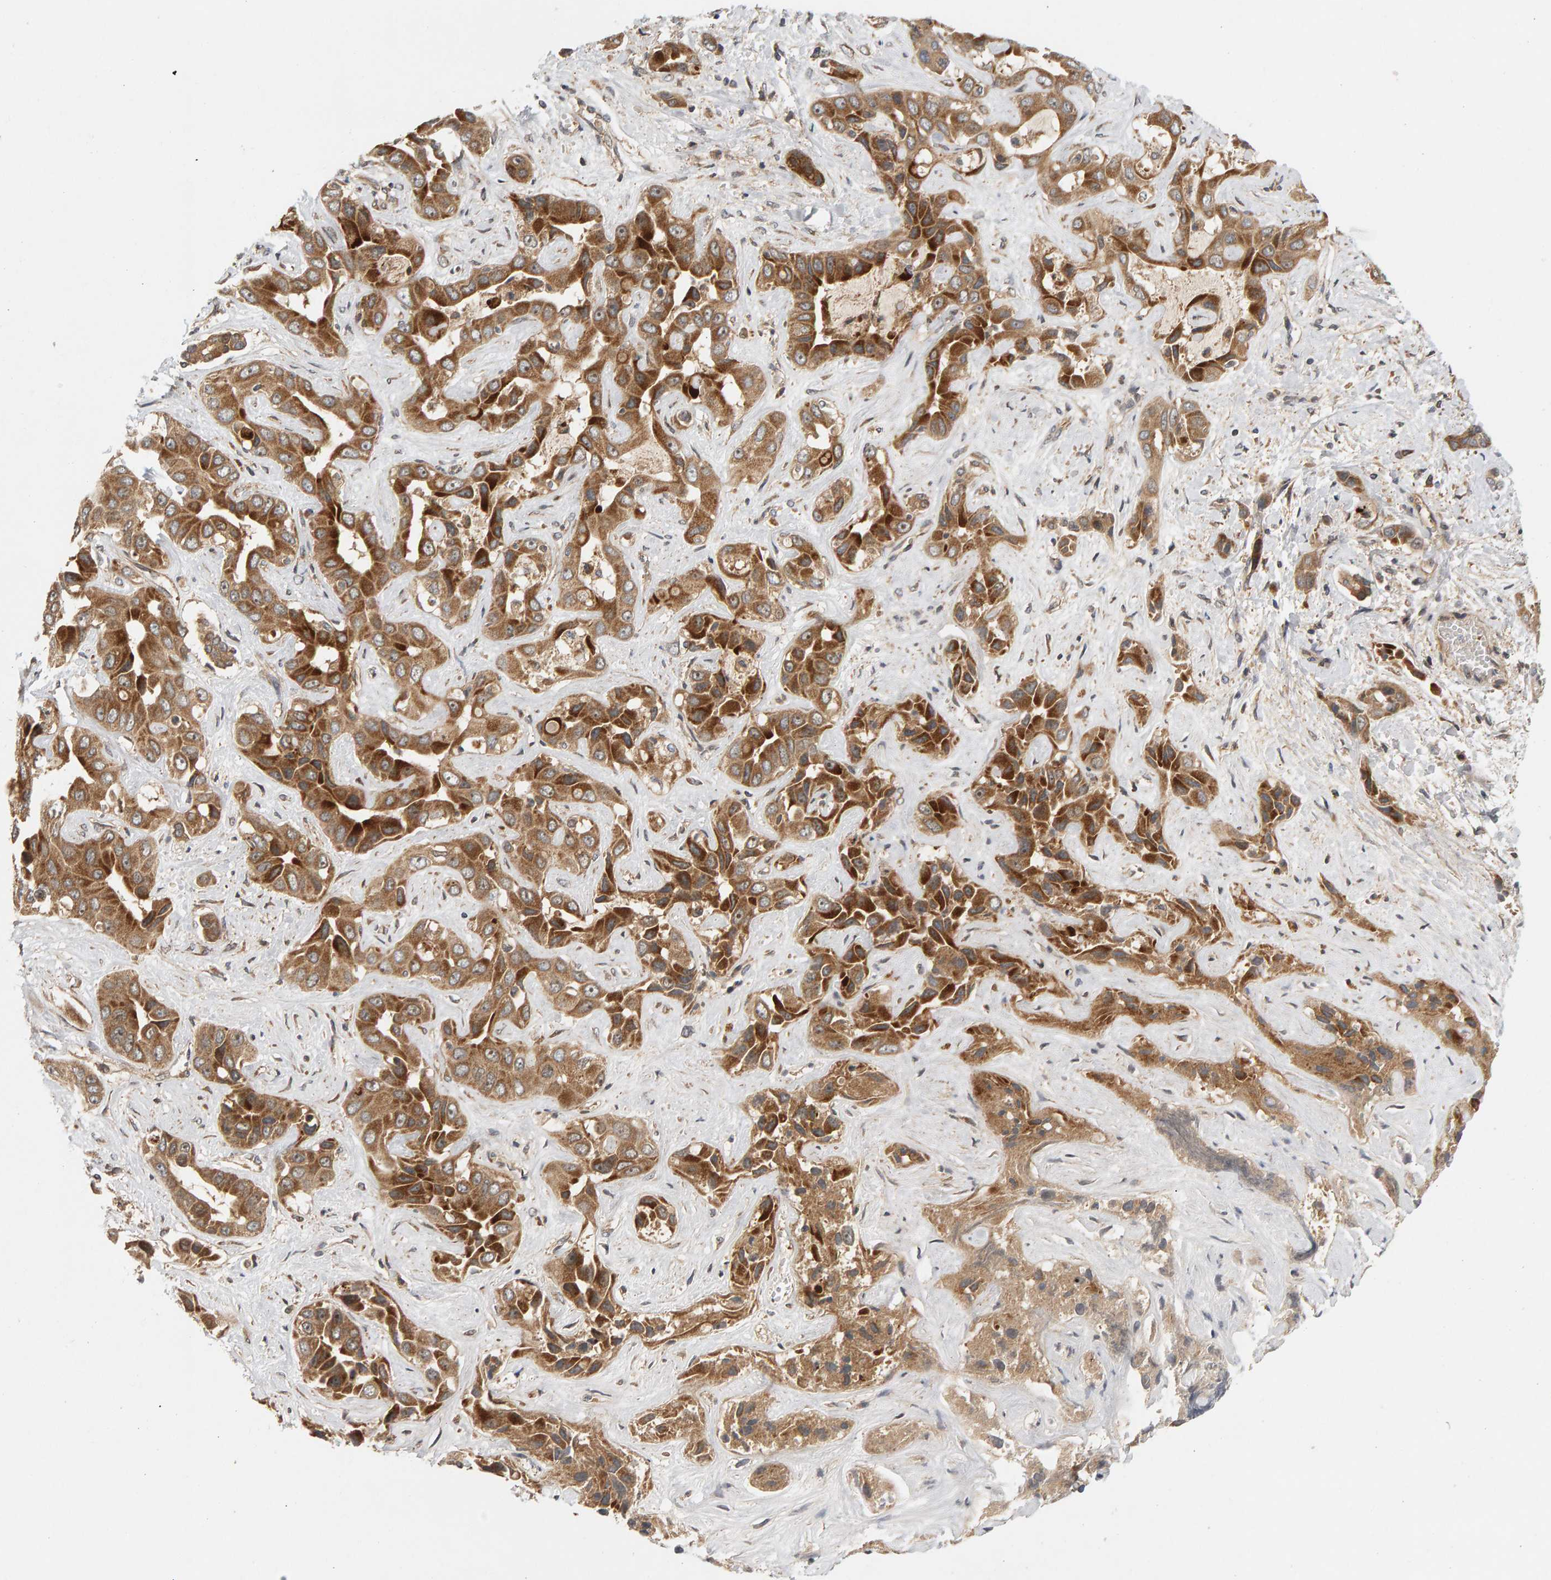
{"staining": {"intensity": "strong", "quantity": ">75%", "location": "cytoplasmic/membranous"}, "tissue": "liver cancer", "cell_type": "Tumor cells", "image_type": "cancer", "snomed": [{"axis": "morphology", "description": "Cholangiocarcinoma"}, {"axis": "topography", "description": "Liver"}], "caption": "Protein staining reveals strong cytoplasmic/membranous staining in about >75% of tumor cells in cholangiocarcinoma (liver). (brown staining indicates protein expression, while blue staining denotes nuclei).", "gene": "BAHCC1", "patient": {"sex": "female", "age": 52}}